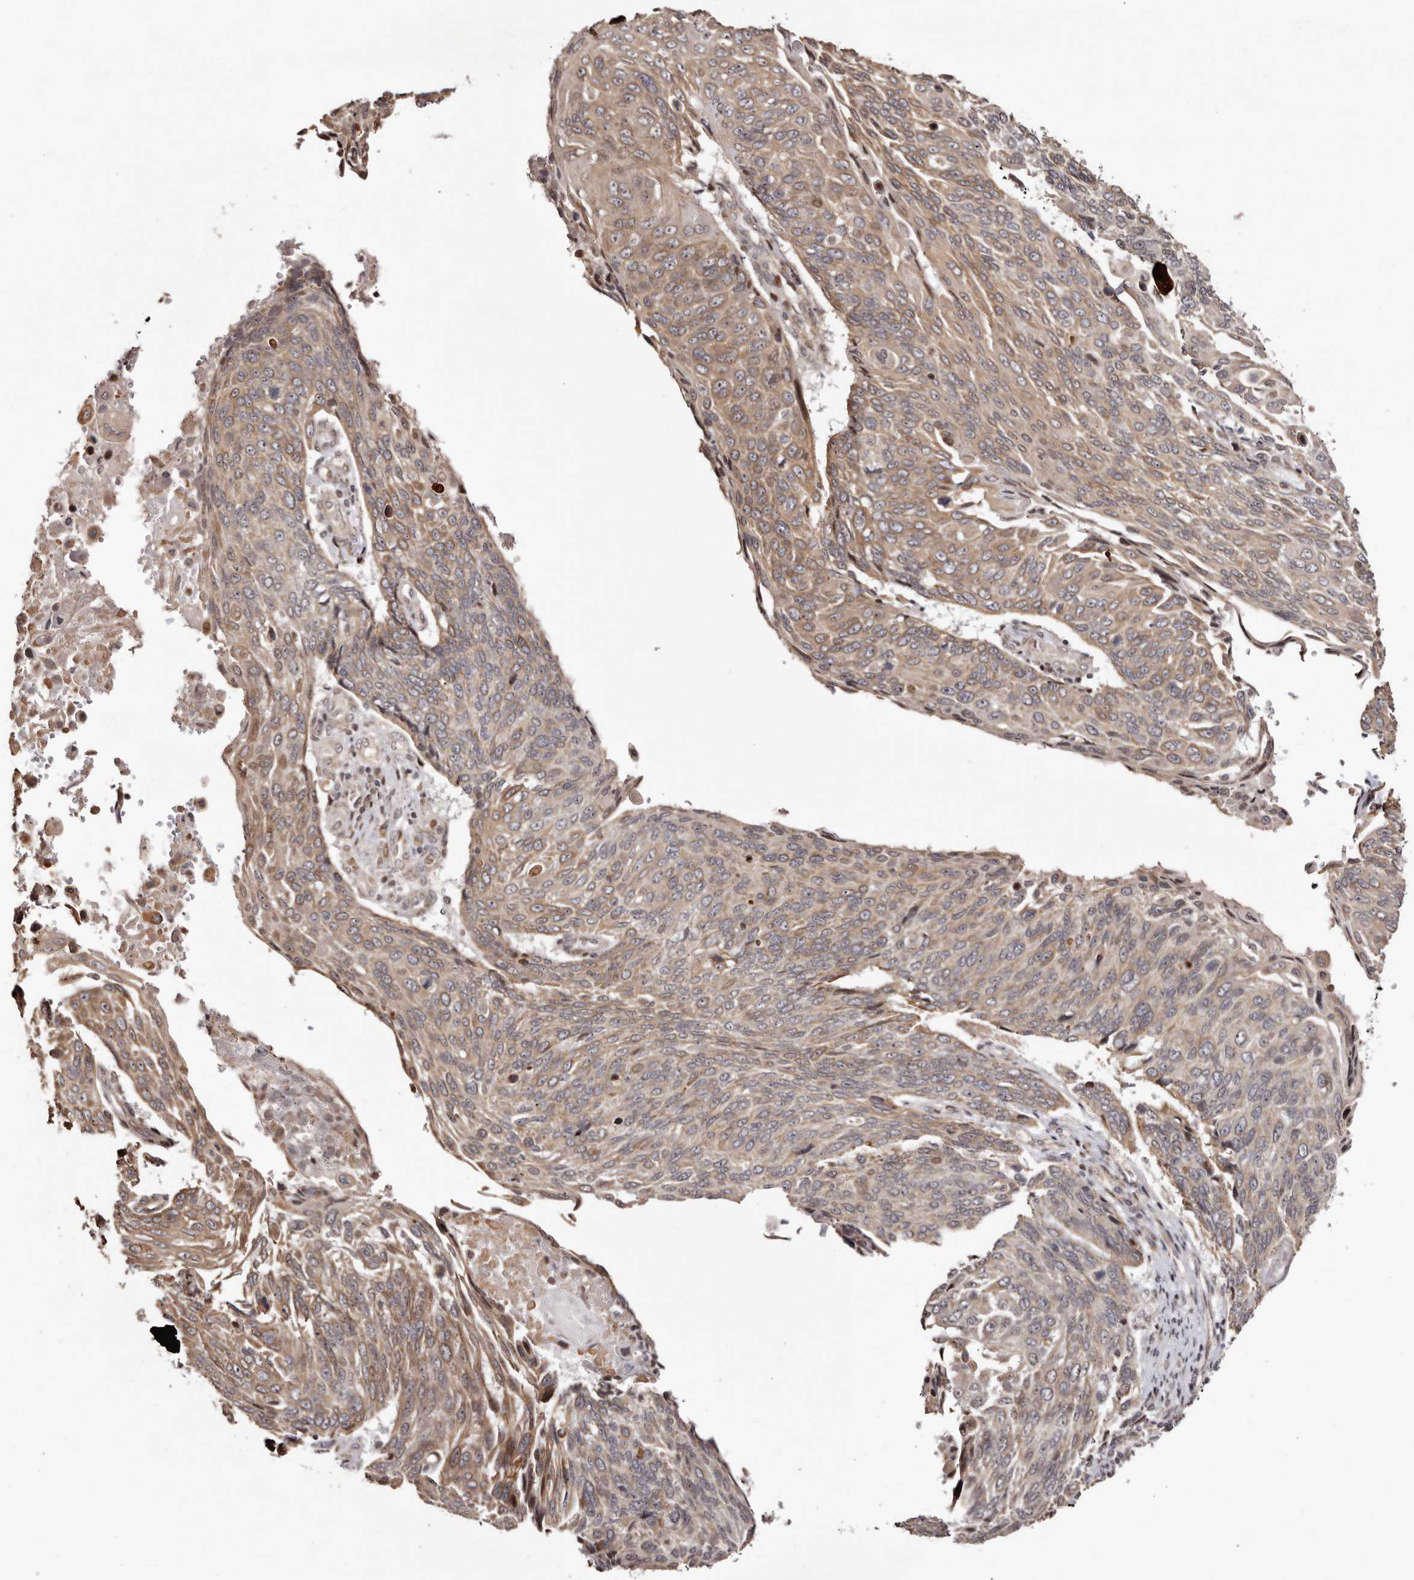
{"staining": {"intensity": "weak", "quantity": ">75%", "location": "cytoplasmic/membranous"}, "tissue": "lung cancer", "cell_type": "Tumor cells", "image_type": "cancer", "snomed": [{"axis": "morphology", "description": "Squamous cell carcinoma, NOS"}, {"axis": "topography", "description": "Lung"}], "caption": "Protein expression analysis of human lung cancer reveals weak cytoplasmic/membranous staining in approximately >75% of tumor cells.", "gene": "HIVEP3", "patient": {"sex": "male", "age": 66}}